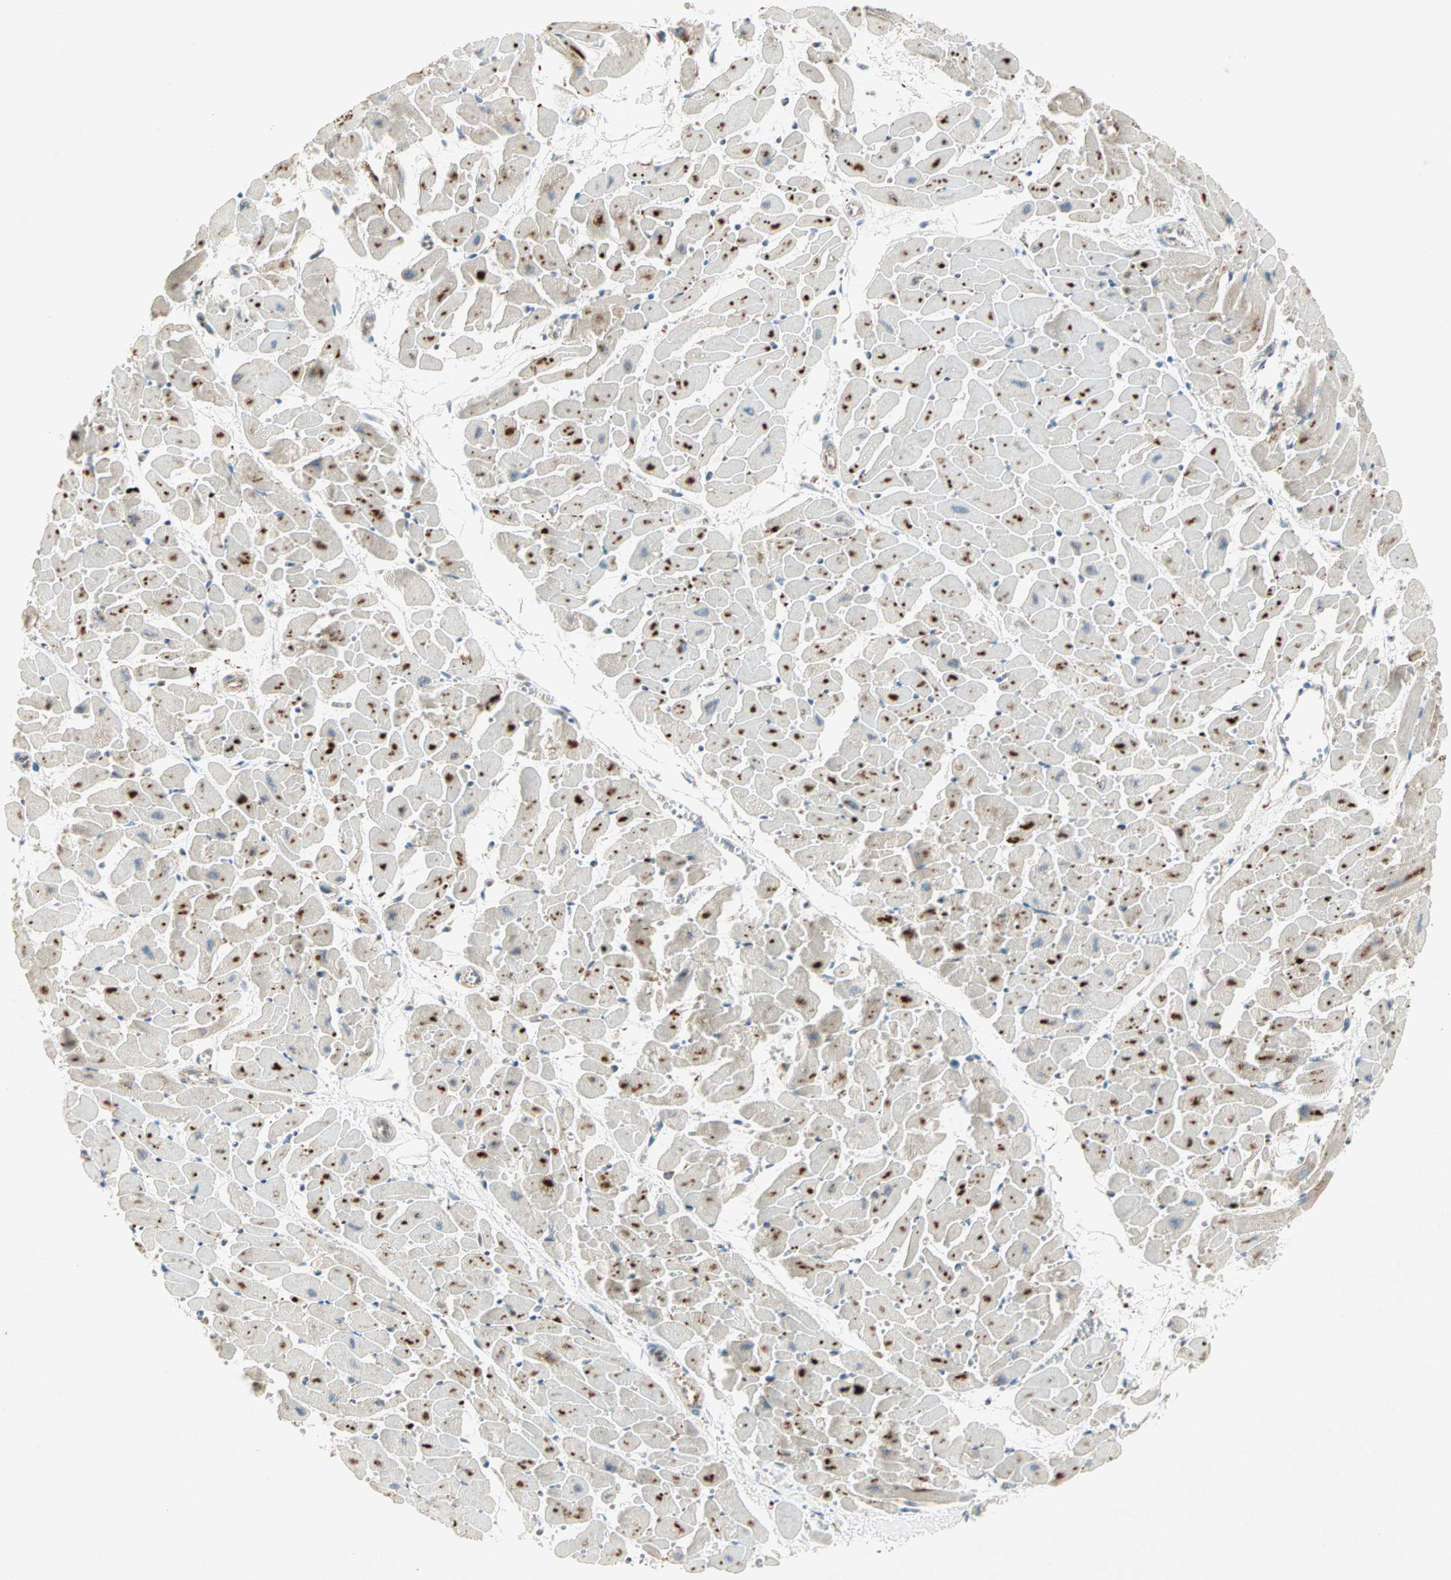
{"staining": {"intensity": "strong", "quantity": "25%-75%", "location": "cytoplasmic/membranous"}, "tissue": "heart muscle", "cell_type": "Cardiomyocytes", "image_type": "normal", "snomed": [{"axis": "morphology", "description": "Normal tissue, NOS"}, {"axis": "topography", "description": "Heart"}], "caption": "A brown stain labels strong cytoplasmic/membranous staining of a protein in cardiomyocytes of normal human heart muscle.", "gene": "ZNF37A", "patient": {"sex": "female", "age": 19}}